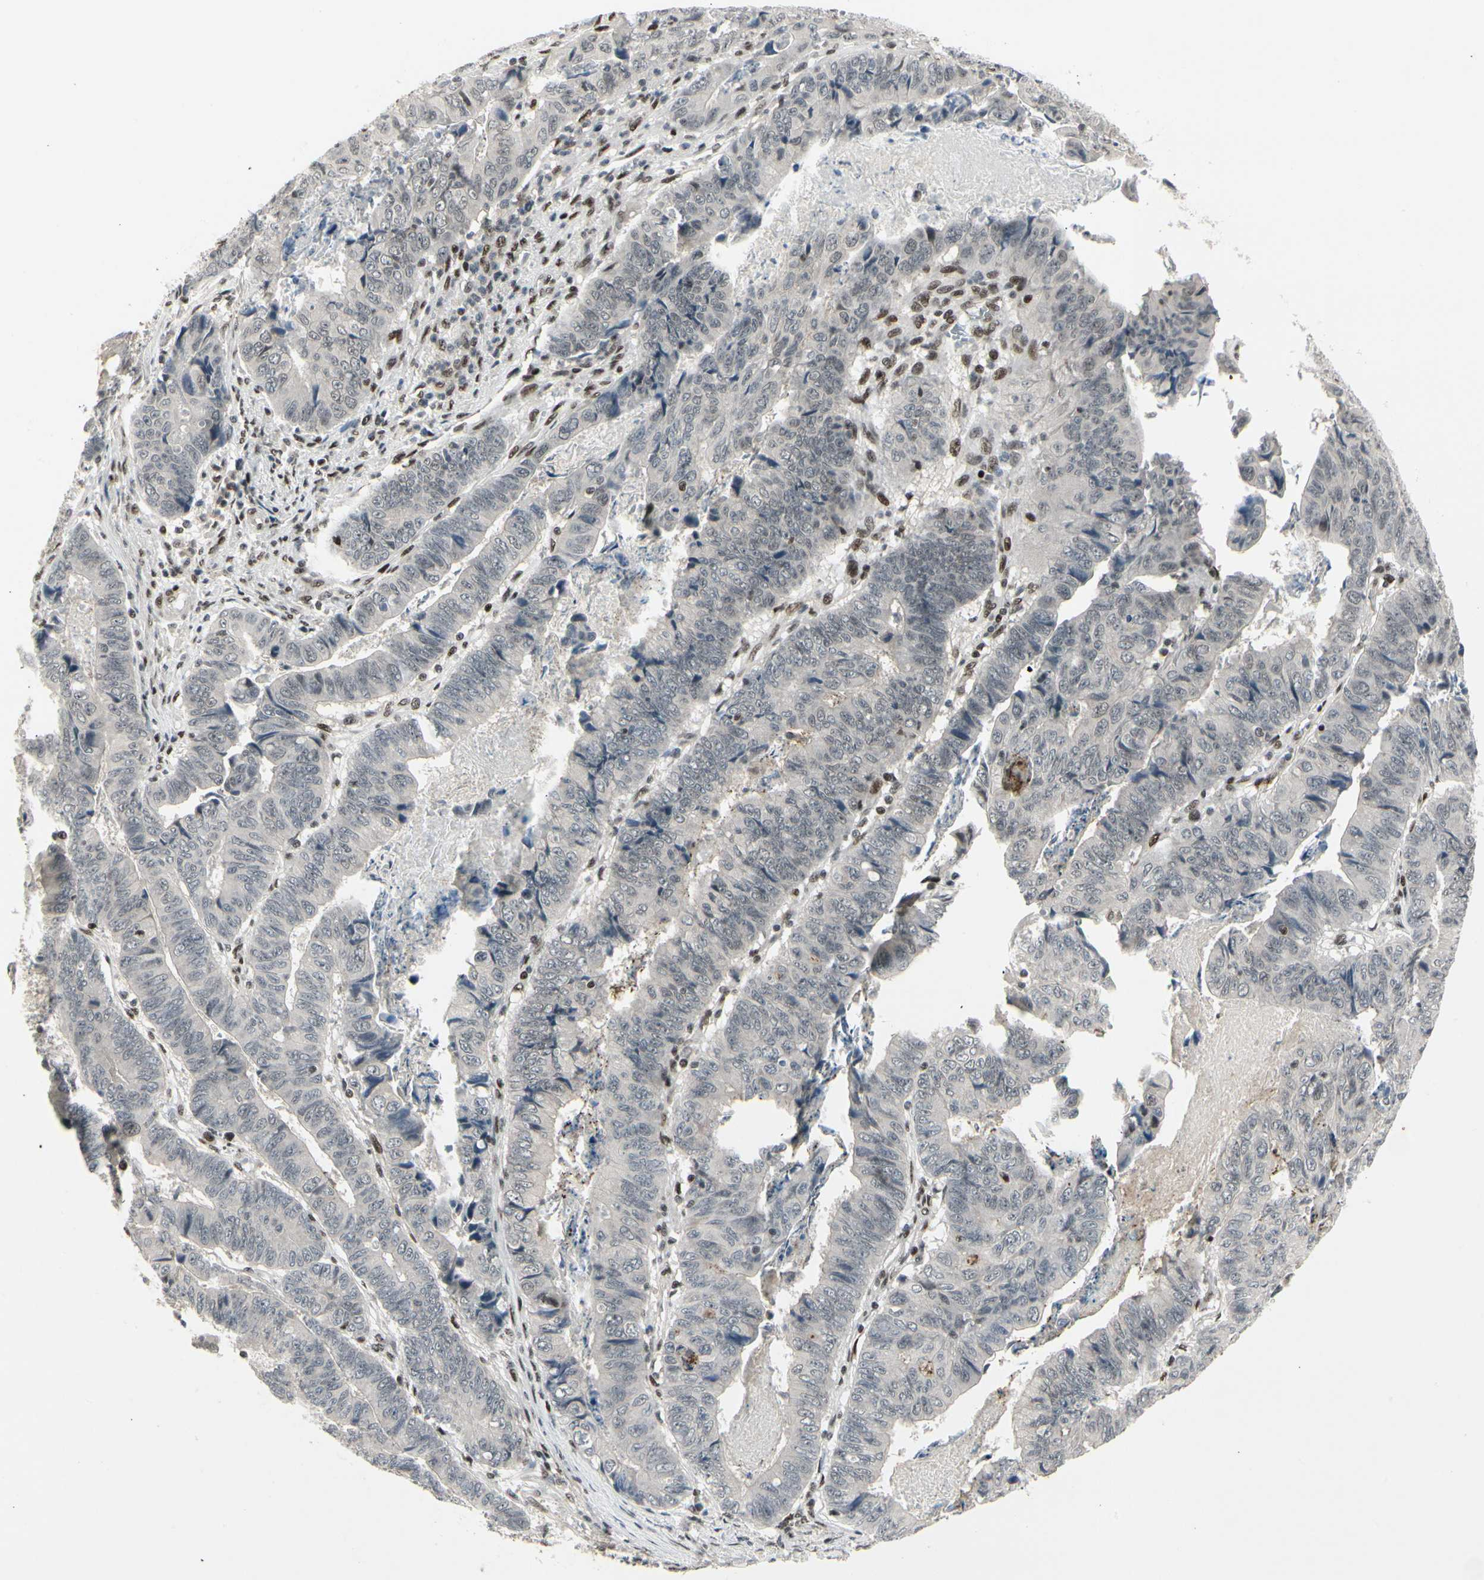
{"staining": {"intensity": "negative", "quantity": "none", "location": "none"}, "tissue": "stomach cancer", "cell_type": "Tumor cells", "image_type": "cancer", "snomed": [{"axis": "morphology", "description": "Adenocarcinoma, NOS"}, {"axis": "topography", "description": "Stomach, lower"}], "caption": "Micrograph shows no significant protein expression in tumor cells of adenocarcinoma (stomach). (Brightfield microscopy of DAB immunohistochemistry (IHC) at high magnification).", "gene": "FOXJ2", "patient": {"sex": "male", "age": 77}}